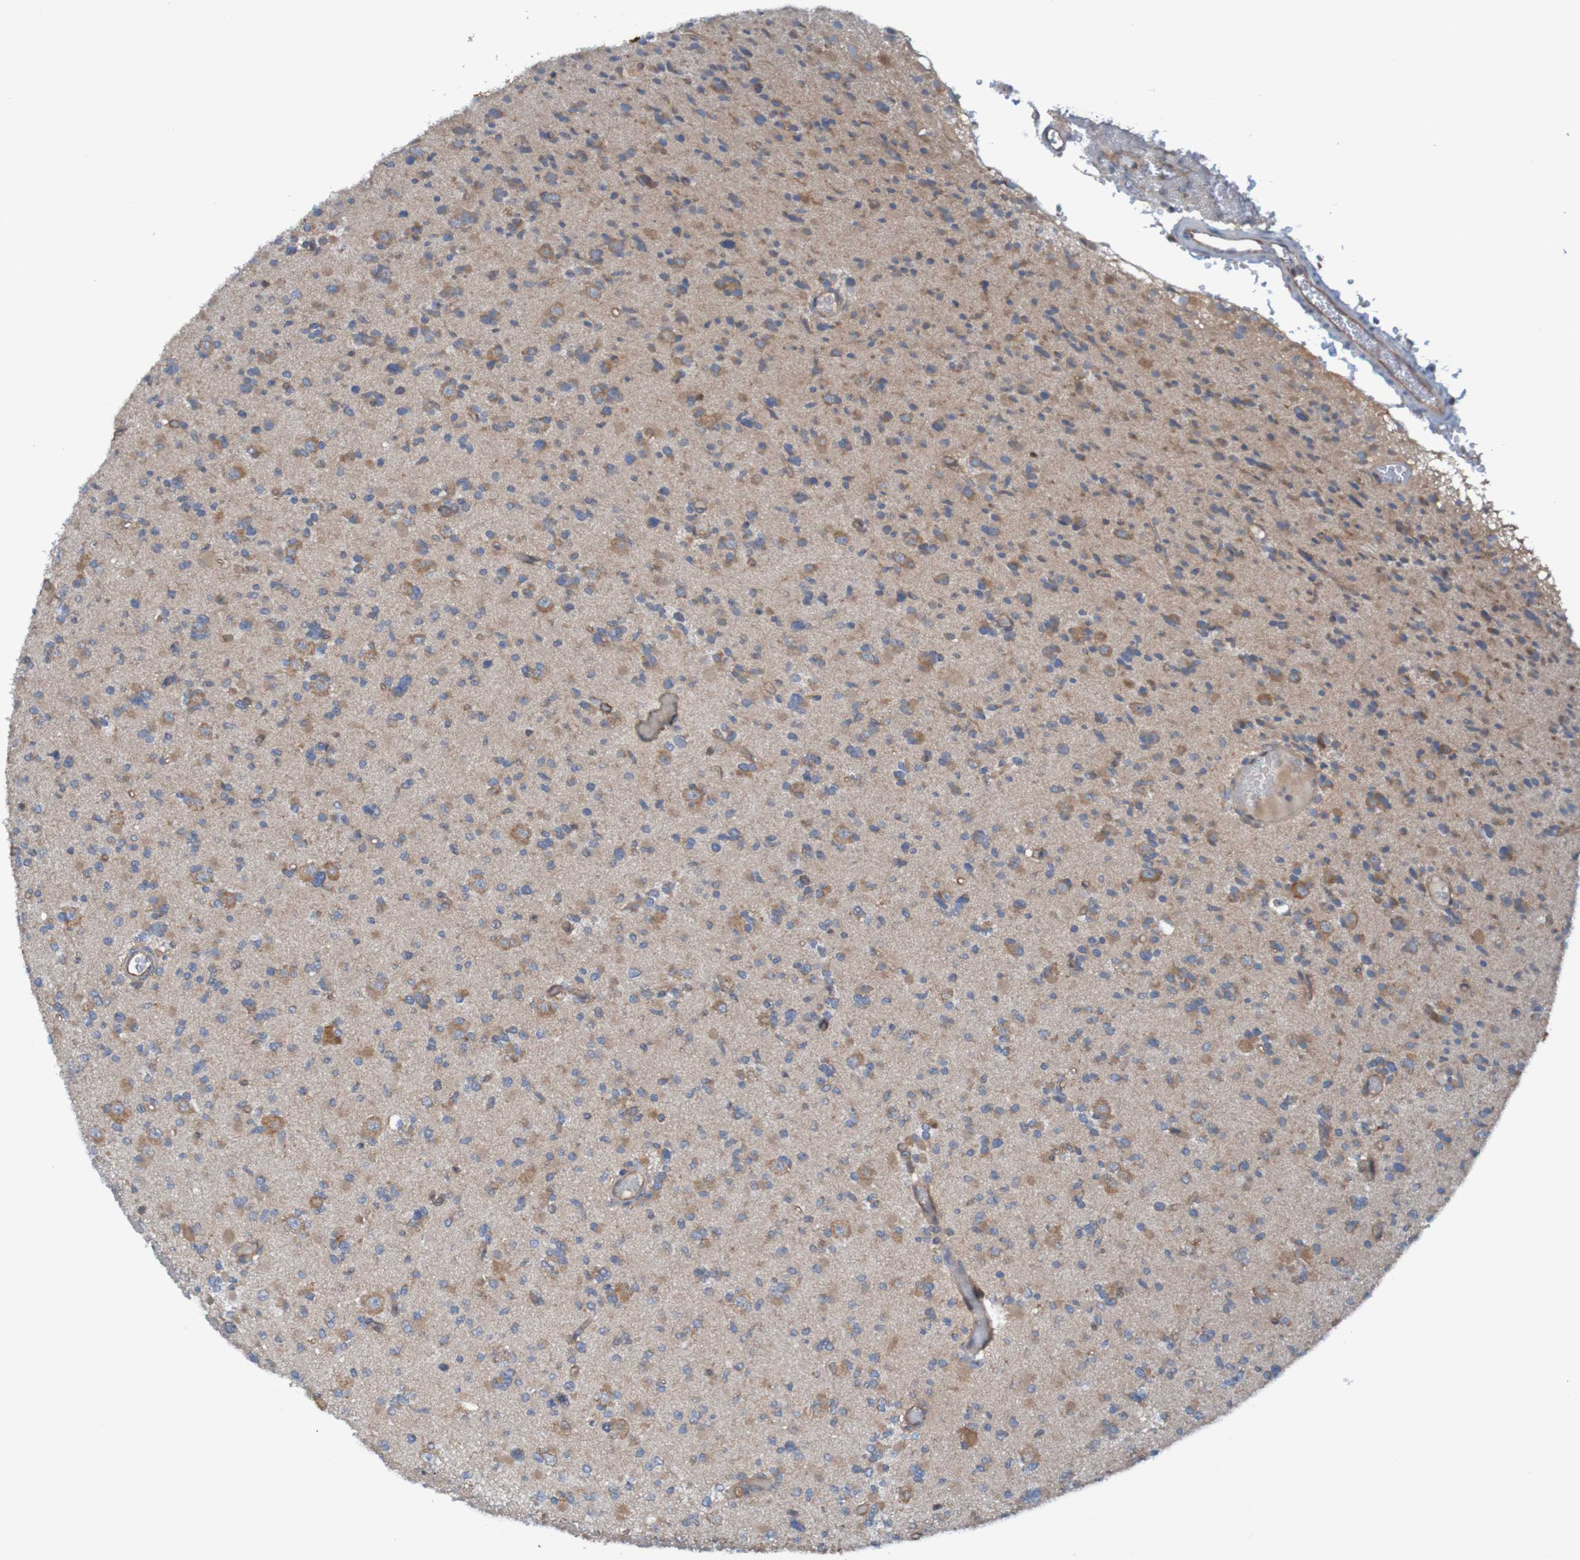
{"staining": {"intensity": "moderate", "quantity": ">75%", "location": "cytoplasmic/membranous"}, "tissue": "glioma", "cell_type": "Tumor cells", "image_type": "cancer", "snomed": [{"axis": "morphology", "description": "Glioma, malignant, Low grade"}, {"axis": "topography", "description": "Brain"}], "caption": "Immunohistochemistry (DAB (3,3'-diaminobenzidine)) staining of human glioma demonstrates moderate cytoplasmic/membranous protein expression in about >75% of tumor cells.", "gene": "DNAJC4", "patient": {"sex": "female", "age": 22}}